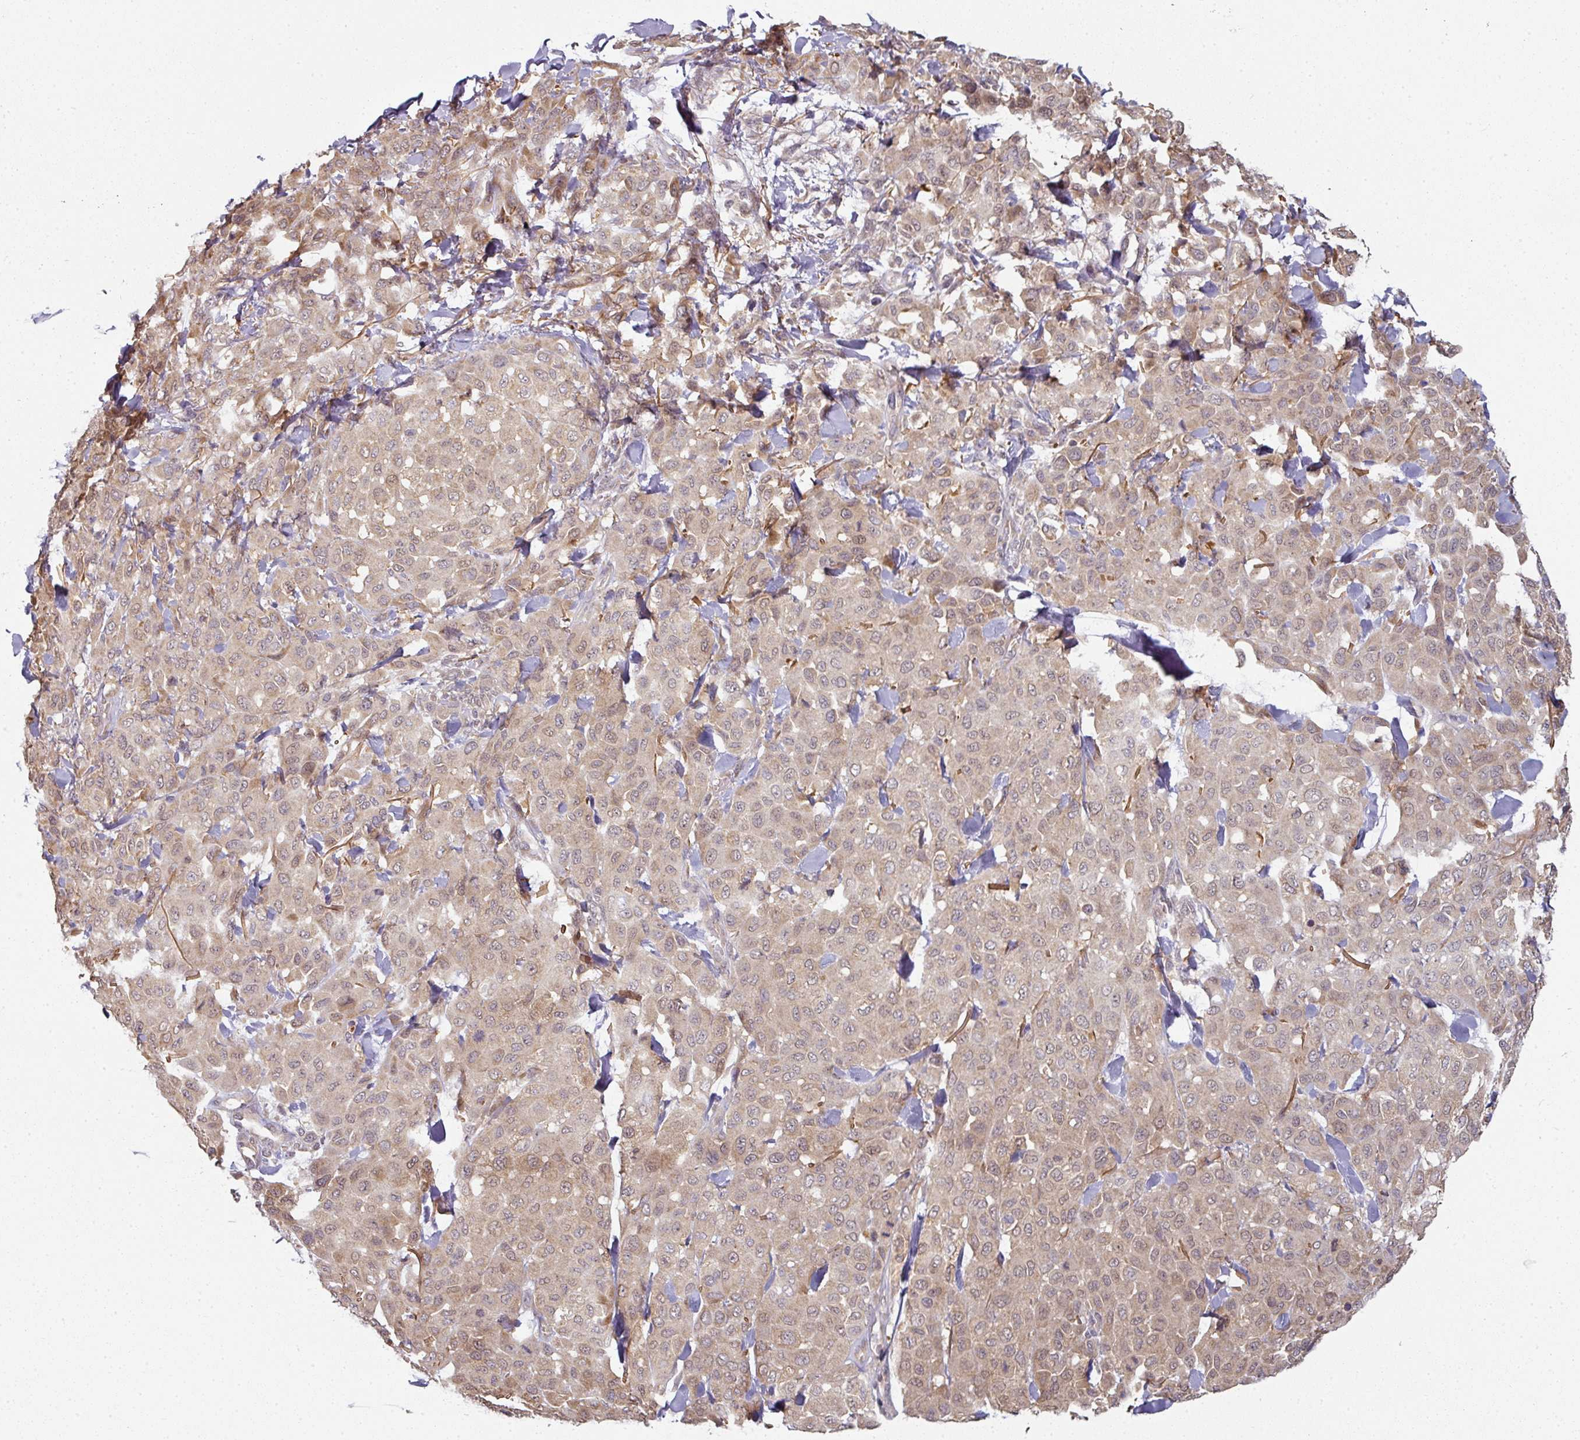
{"staining": {"intensity": "moderate", "quantity": ">75%", "location": "cytoplasmic/membranous"}, "tissue": "melanoma", "cell_type": "Tumor cells", "image_type": "cancer", "snomed": [{"axis": "morphology", "description": "Malignant melanoma, Metastatic site"}, {"axis": "topography", "description": "Skin"}], "caption": "A medium amount of moderate cytoplasmic/membranous expression is identified in approximately >75% of tumor cells in melanoma tissue.", "gene": "MAP2K2", "patient": {"sex": "female", "age": 81}}